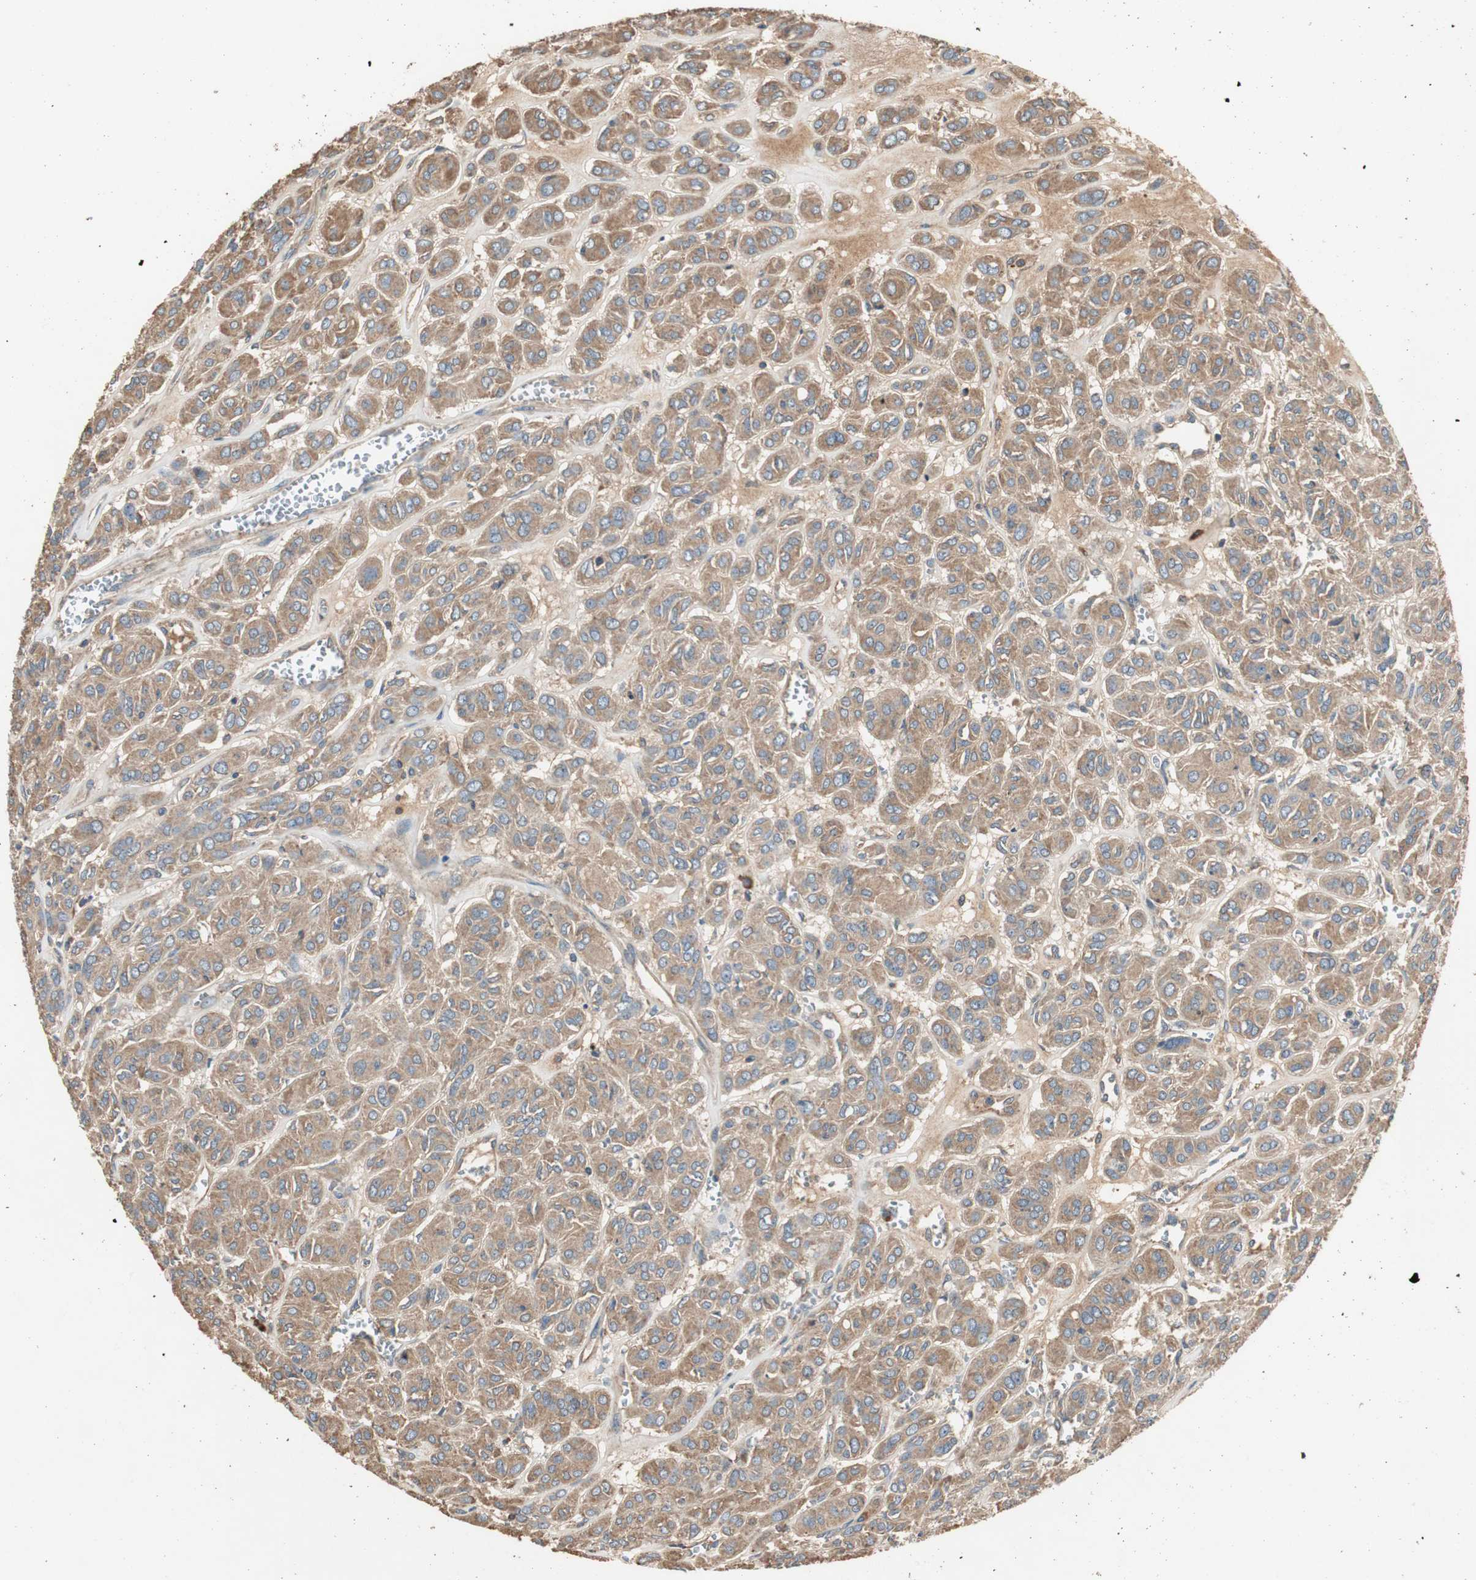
{"staining": {"intensity": "moderate", "quantity": ">75%", "location": "cytoplasmic/membranous"}, "tissue": "thyroid cancer", "cell_type": "Tumor cells", "image_type": "cancer", "snomed": [{"axis": "morphology", "description": "Follicular adenoma carcinoma, NOS"}, {"axis": "topography", "description": "Thyroid gland"}], "caption": "About >75% of tumor cells in human thyroid cancer (follicular adenoma carcinoma) reveal moderate cytoplasmic/membranous protein expression as visualized by brown immunohistochemical staining.", "gene": "TNFRSF14", "patient": {"sex": "female", "age": 71}}